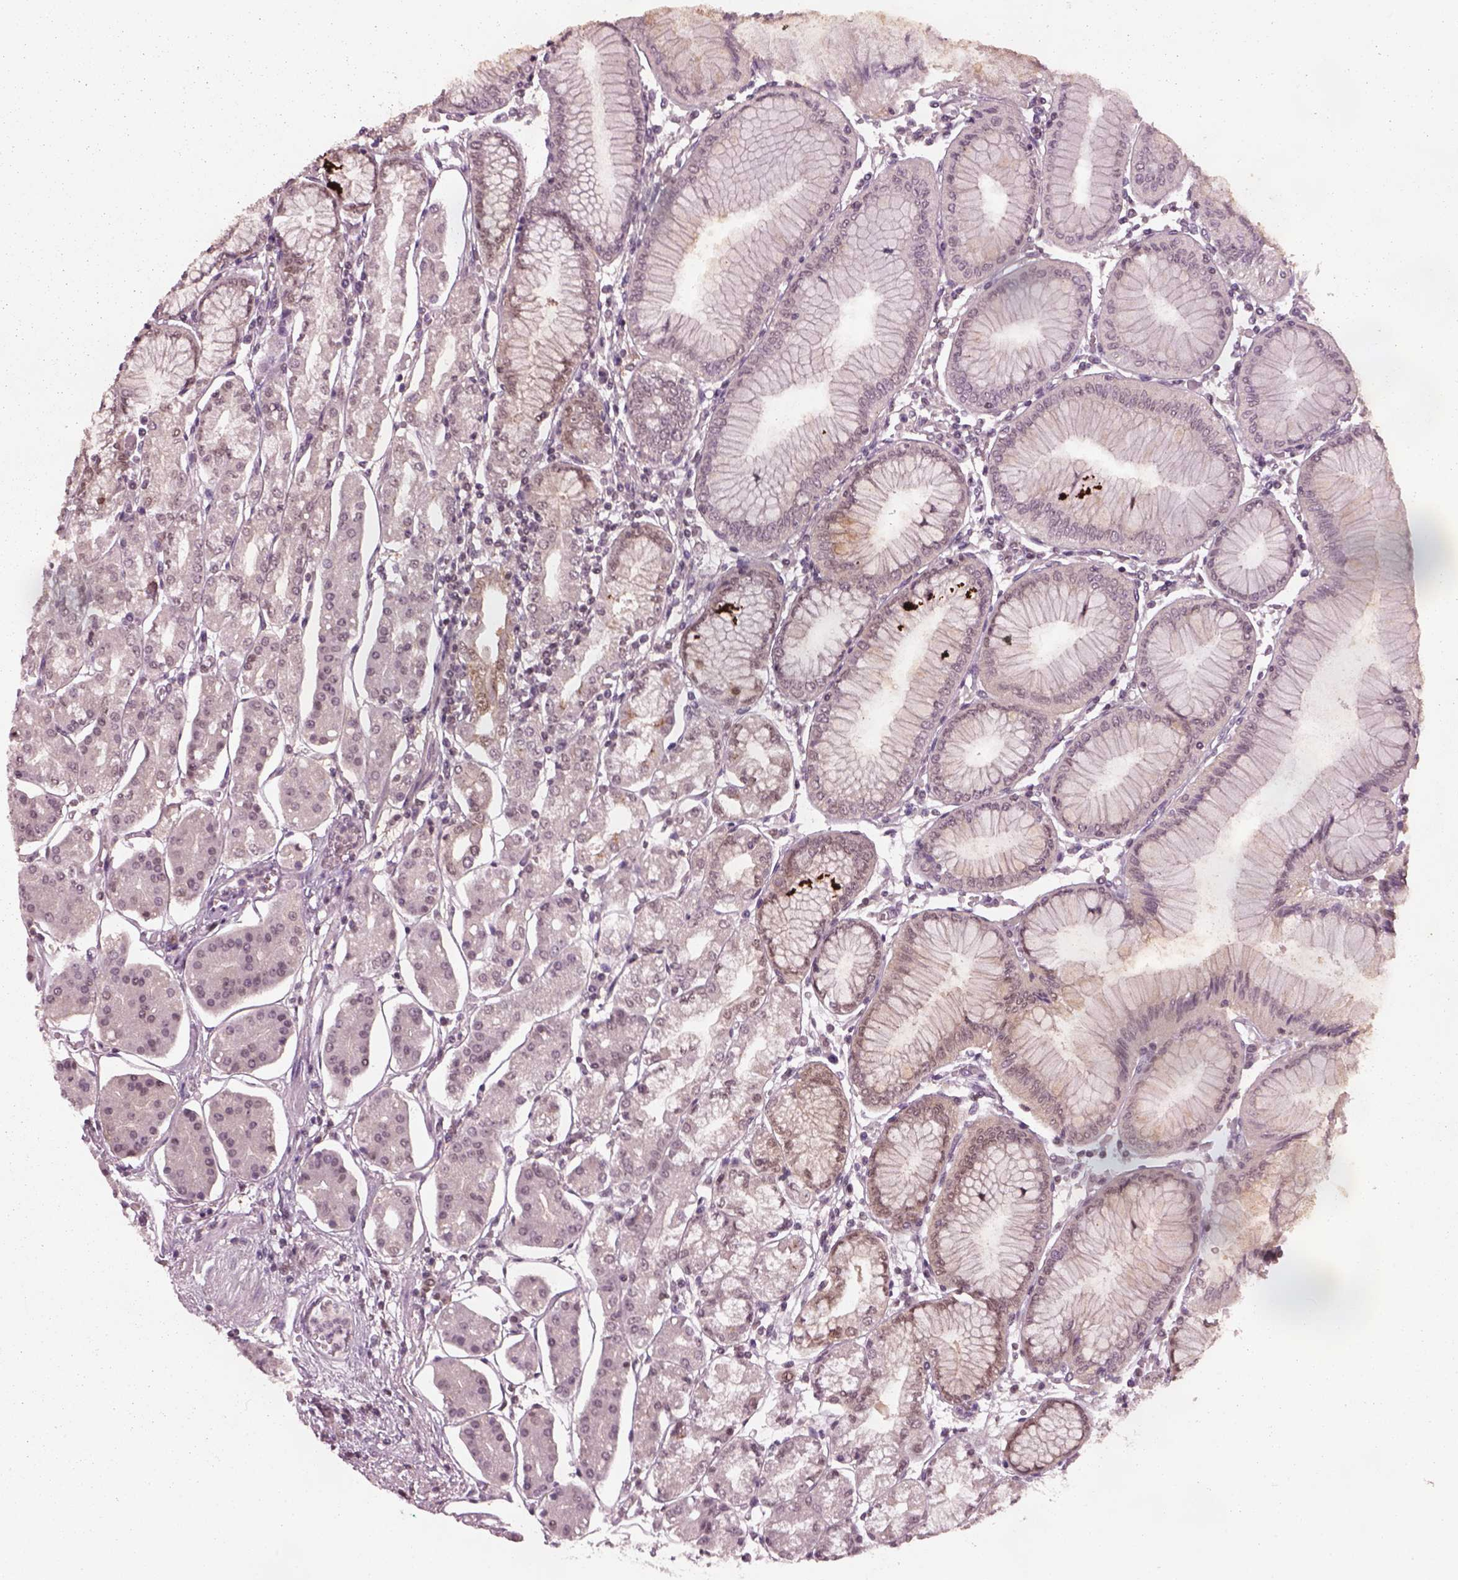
{"staining": {"intensity": "negative", "quantity": "none", "location": "none"}, "tissue": "stomach", "cell_type": "Glandular cells", "image_type": "normal", "snomed": [{"axis": "morphology", "description": "Normal tissue, NOS"}, {"axis": "topography", "description": "Skeletal muscle"}, {"axis": "topography", "description": "Stomach"}], "caption": "Protein analysis of unremarkable stomach exhibits no significant expression in glandular cells.", "gene": "SRI", "patient": {"sex": "female", "age": 57}}